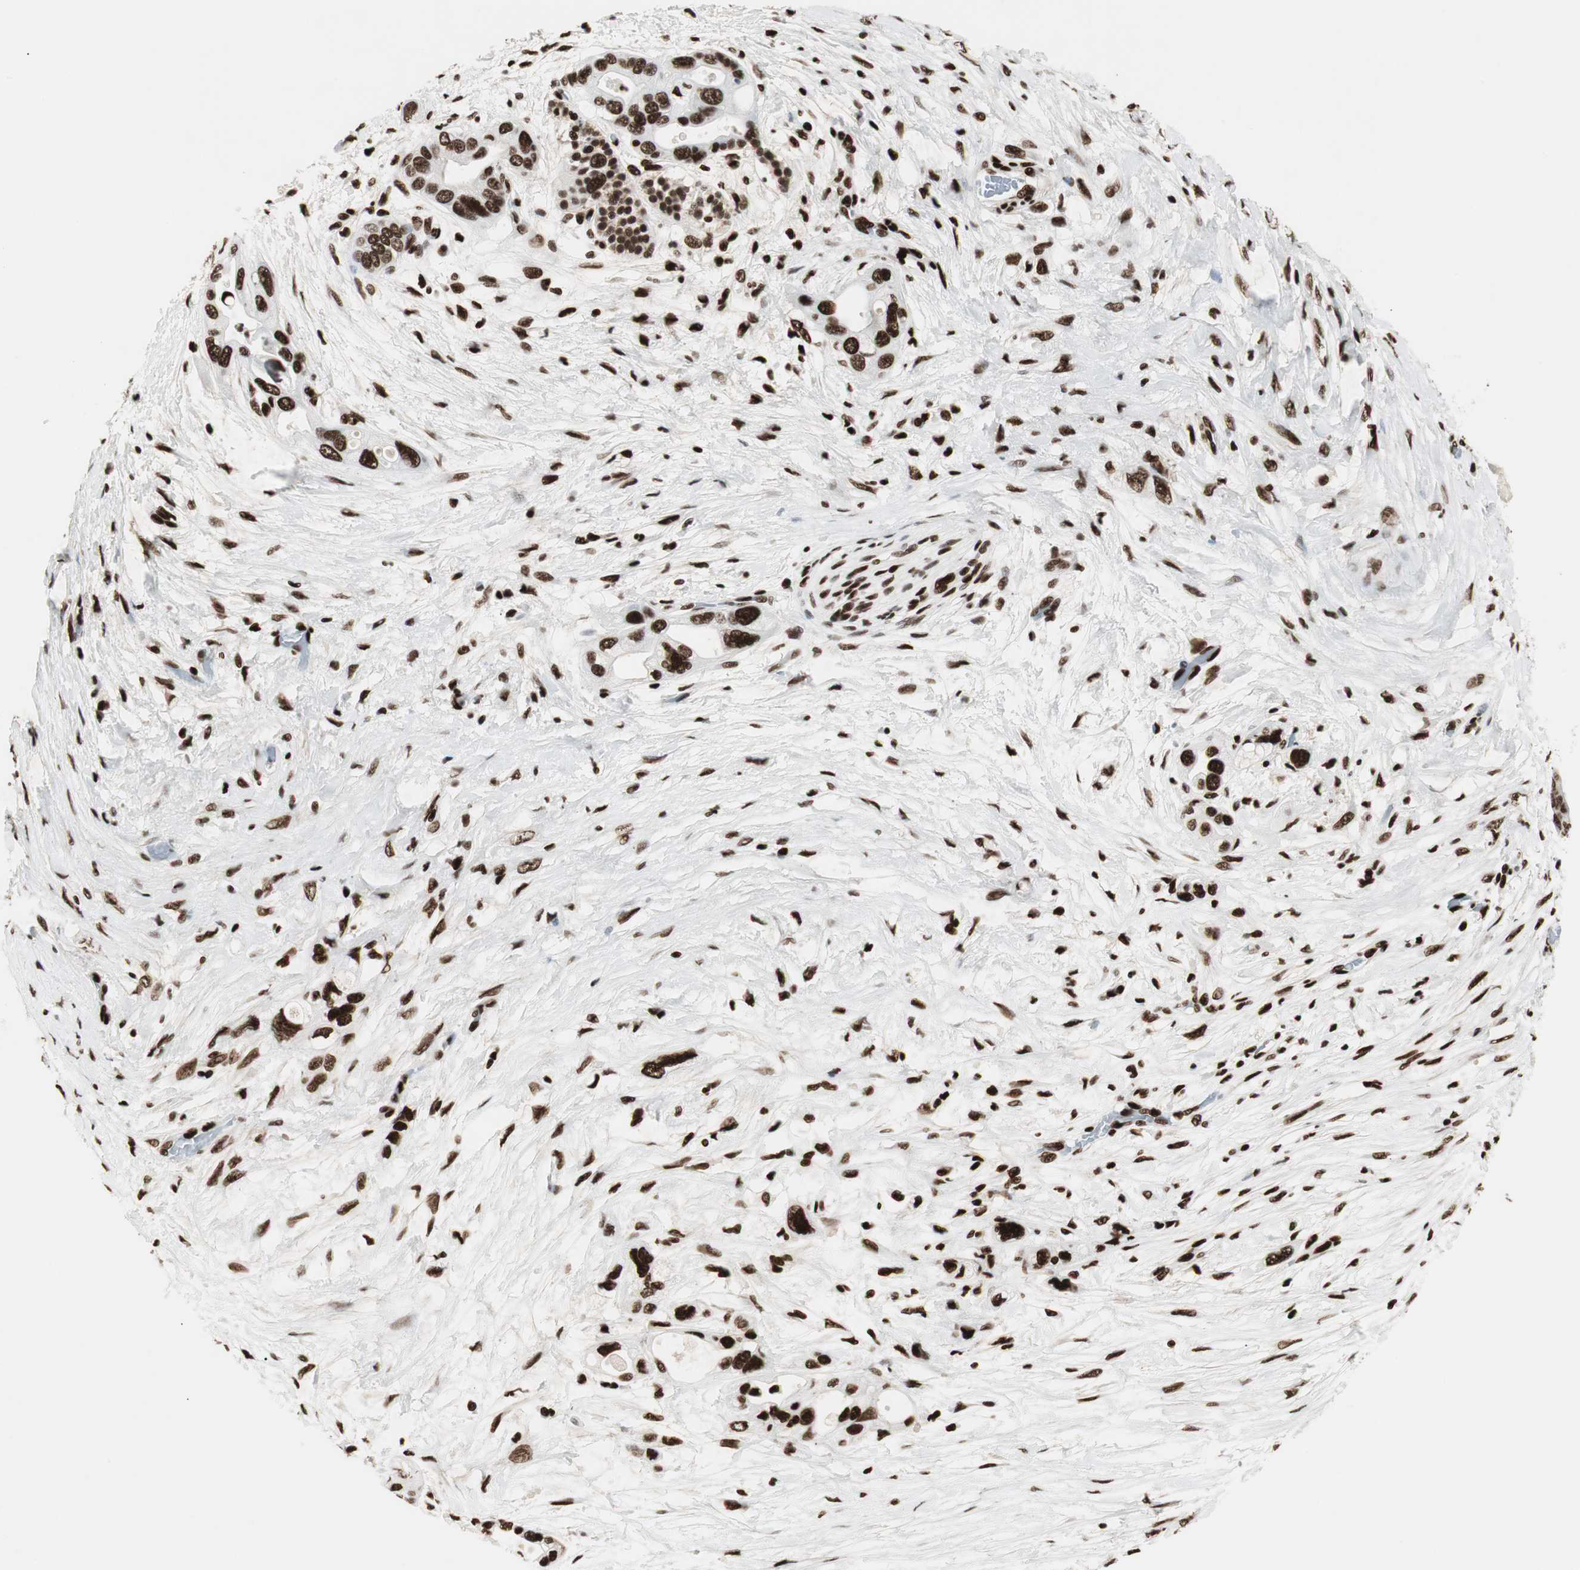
{"staining": {"intensity": "strong", "quantity": ">75%", "location": "nuclear"}, "tissue": "pancreatic cancer", "cell_type": "Tumor cells", "image_type": "cancer", "snomed": [{"axis": "morphology", "description": "Adenocarcinoma, NOS"}, {"axis": "topography", "description": "Pancreas"}], "caption": "Brown immunohistochemical staining in pancreatic cancer displays strong nuclear staining in about >75% of tumor cells.", "gene": "MTA2", "patient": {"sex": "female", "age": 77}}